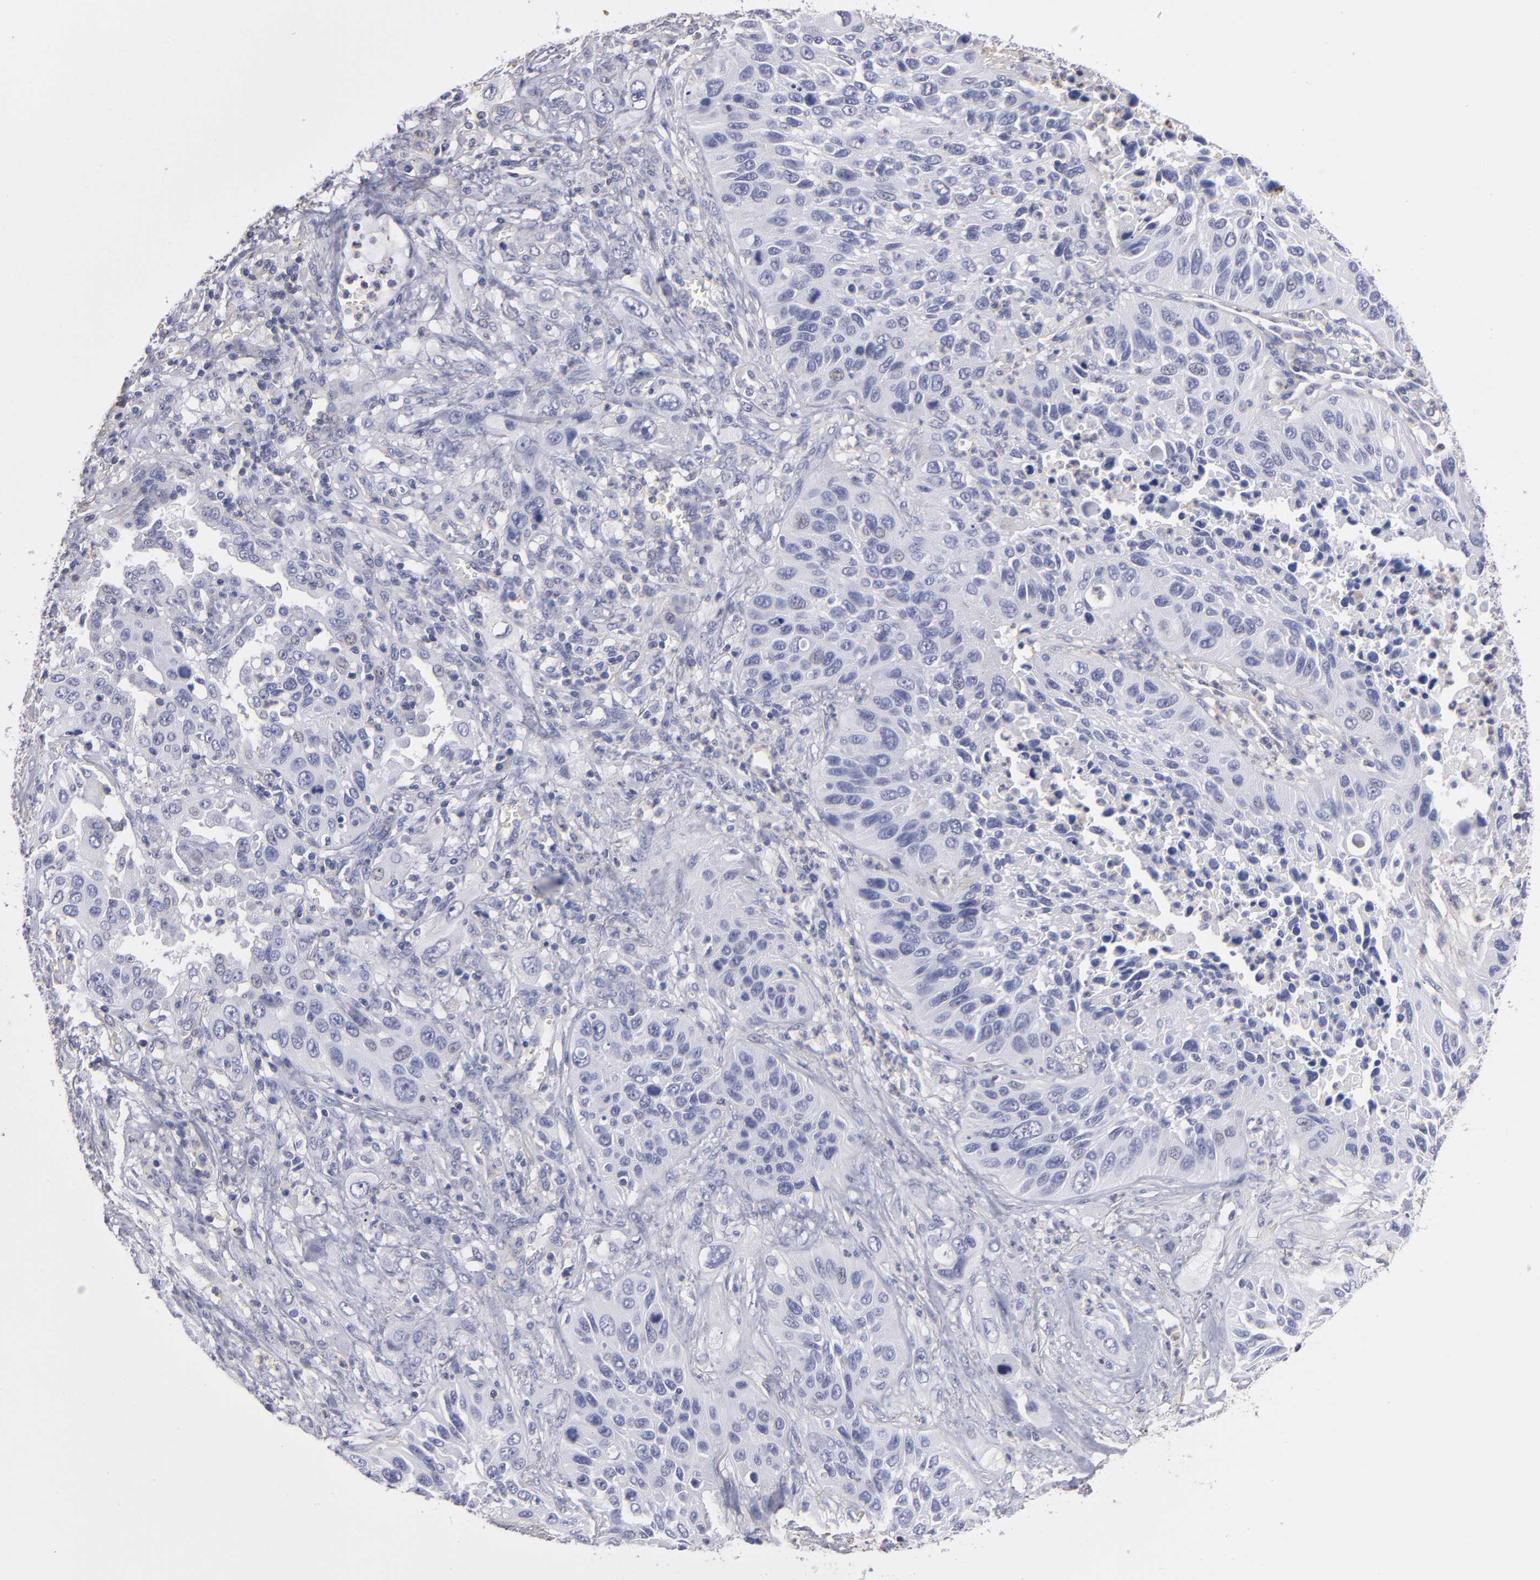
{"staining": {"intensity": "negative", "quantity": "none", "location": "none"}, "tissue": "lung cancer", "cell_type": "Tumor cells", "image_type": "cancer", "snomed": [{"axis": "morphology", "description": "Squamous cell carcinoma, NOS"}, {"axis": "topography", "description": "Lung"}], "caption": "Tumor cells are negative for brown protein staining in lung cancer (squamous cell carcinoma). (Stains: DAB IHC with hematoxylin counter stain, Microscopy: brightfield microscopy at high magnification).", "gene": "ABCB1", "patient": {"sex": "female", "age": 76}}